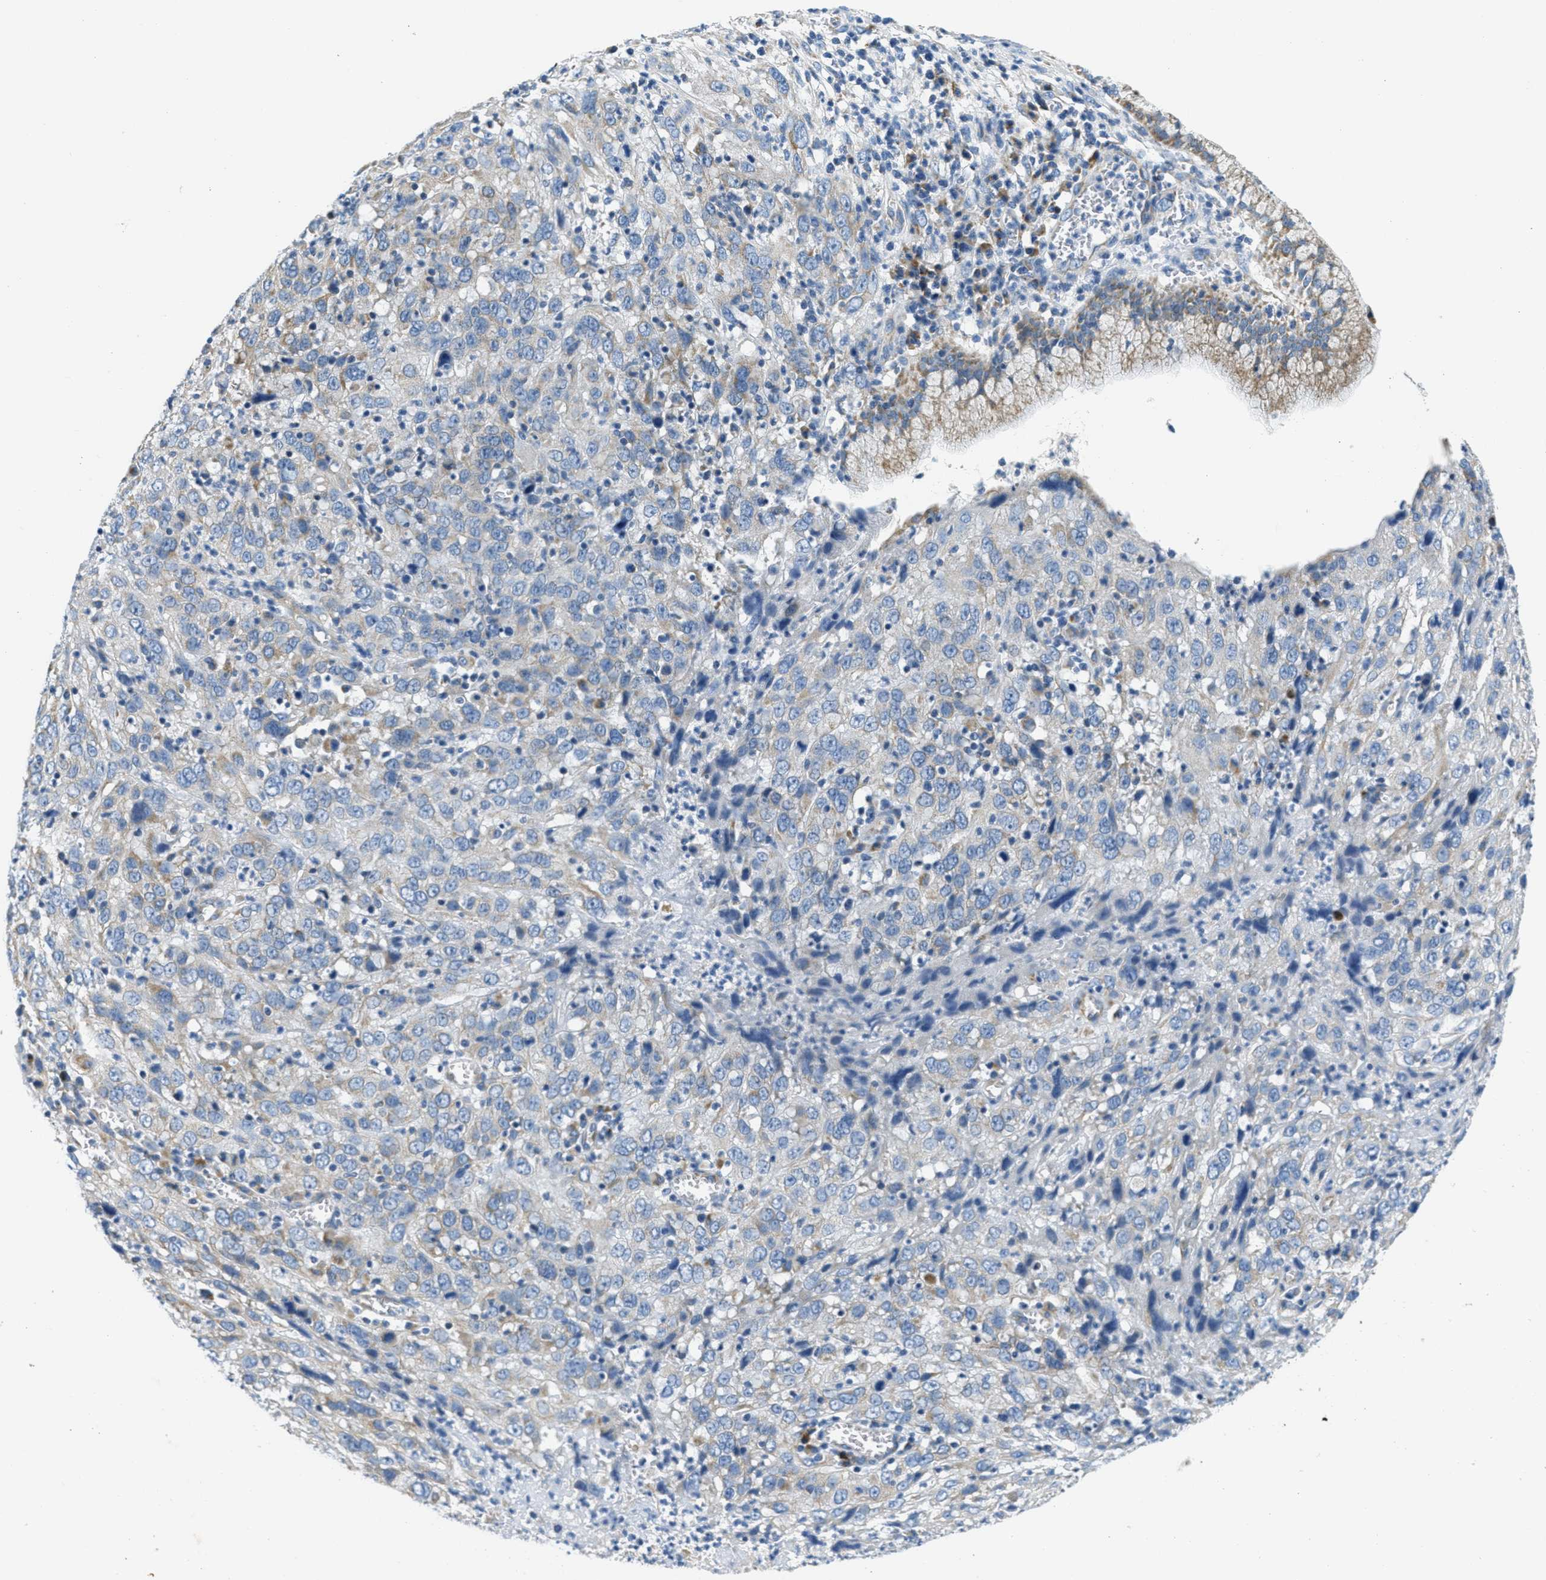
{"staining": {"intensity": "moderate", "quantity": "<25%", "location": "cytoplasmic/membranous"}, "tissue": "cervical cancer", "cell_type": "Tumor cells", "image_type": "cancer", "snomed": [{"axis": "morphology", "description": "Squamous cell carcinoma, NOS"}, {"axis": "topography", "description": "Cervix"}], "caption": "High-magnification brightfield microscopy of cervical squamous cell carcinoma stained with DAB (brown) and counterstained with hematoxylin (blue). tumor cells exhibit moderate cytoplasmic/membranous staining is present in about<25% of cells.", "gene": "CA4", "patient": {"sex": "female", "age": 32}}